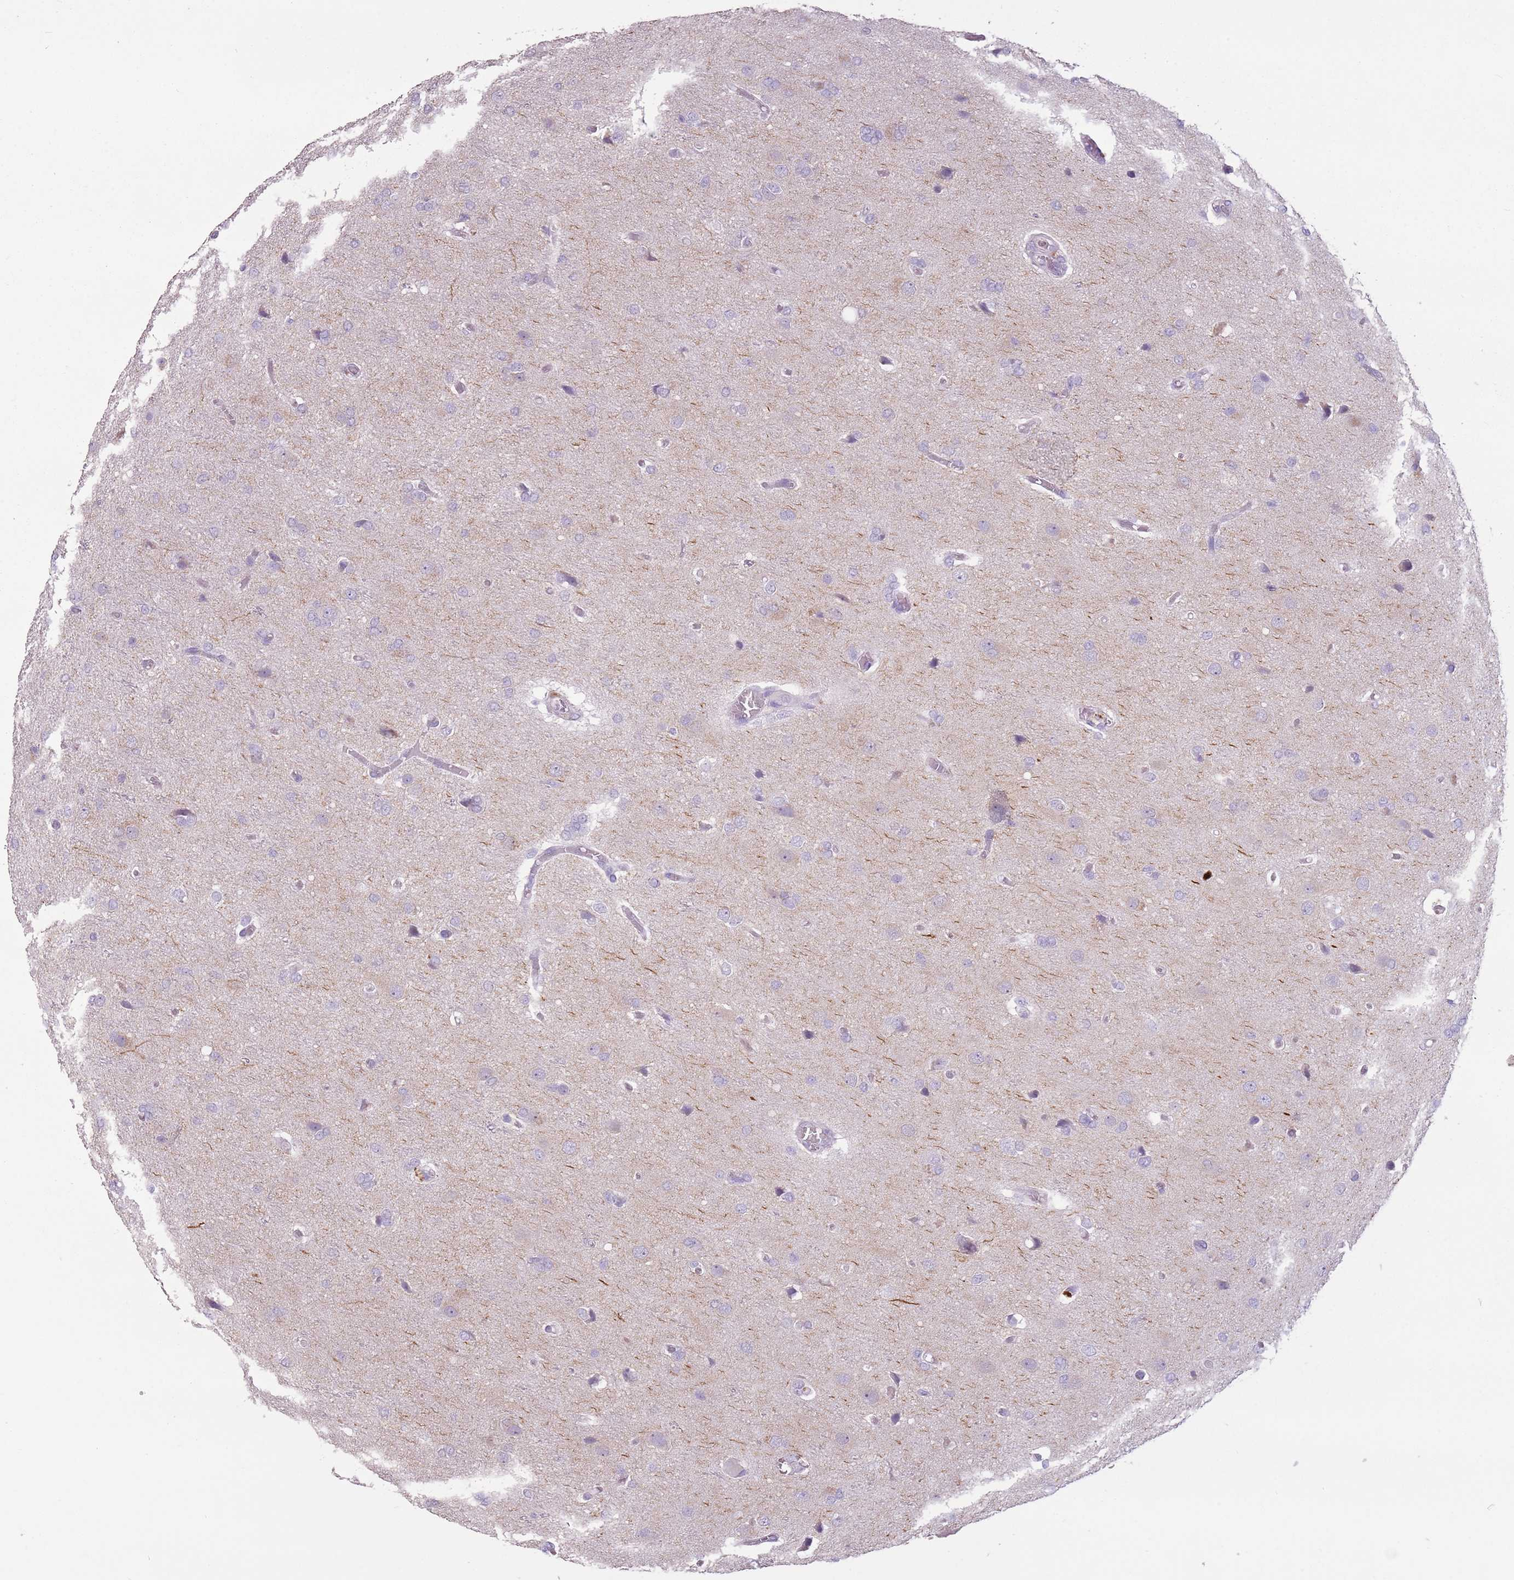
{"staining": {"intensity": "negative", "quantity": "none", "location": "none"}, "tissue": "glioma", "cell_type": "Tumor cells", "image_type": "cancer", "snomed": [{"axis": "morphology", "description": "Glioma, malignant, High grade"}, {"axis": "topography", "description": "Brain"}], "caption": "A high-resolution histopathology image shows immunohistochemistry staining of malignant glioma (high-grade), which shows no significant positivity in tumor cells. (Brightfield microscopy of DAB immunohistochemistry at high magnification).", "gene": "CELF6", "patient": {"sex": "female", "age": 74}}